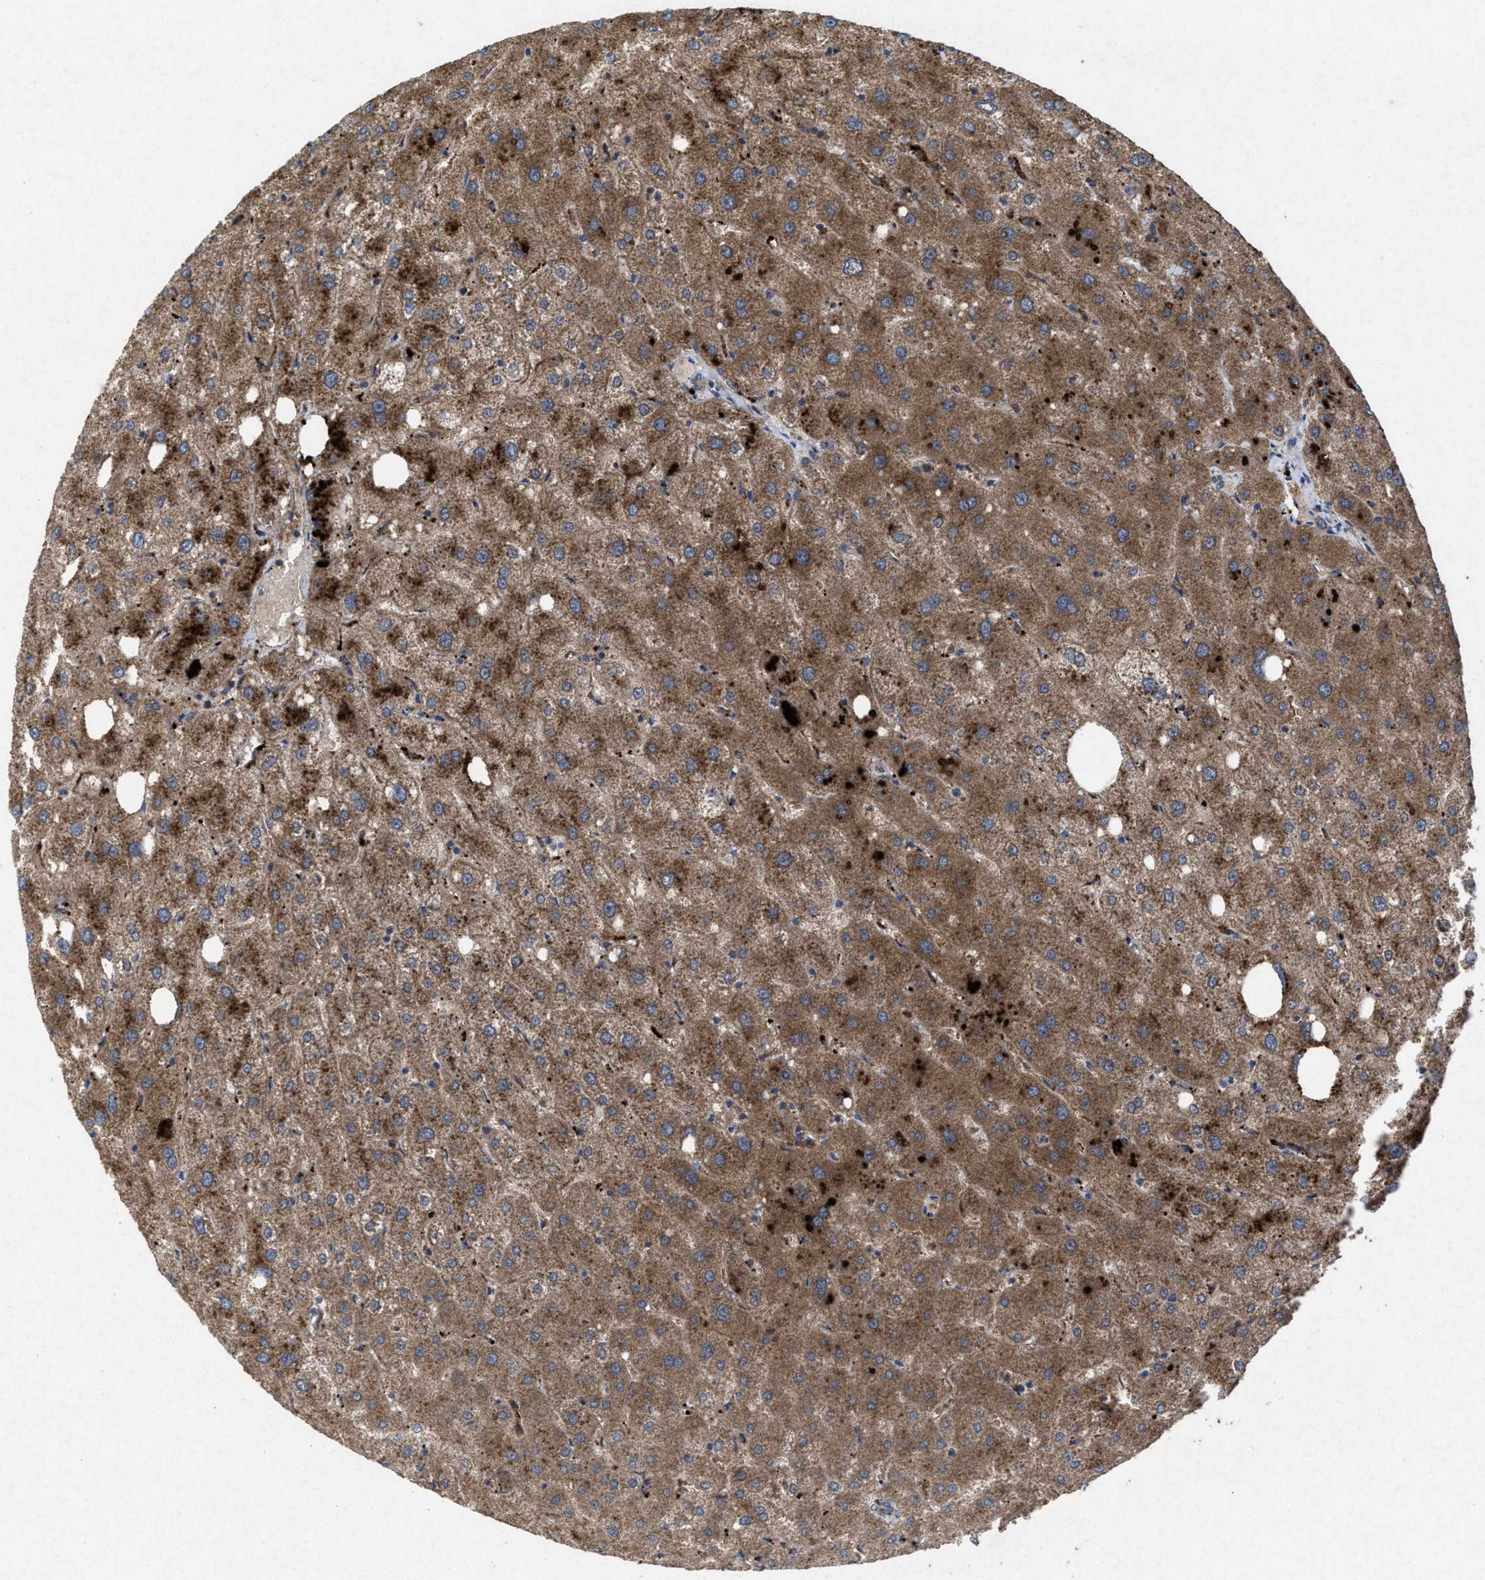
{"staining": {"intensity": "negative", "quantity": "none", "location": "none"}, "tissue": "liver", "cell_type": "Cholangiocytes", "image_type": "normal", "snomed": [{"axis": "morphology", "description": "Normal tissue, NOS"}, {"axis": "topography", "description": "Liver"}], "caption": "This is a micrograph of IHC staining of unremarkable liver, which shows no positivity in cholangiocytes. (DAB IHC, high magnification).", "gene": "MSI2", "patient": {"sex": "male", "age": 73}}